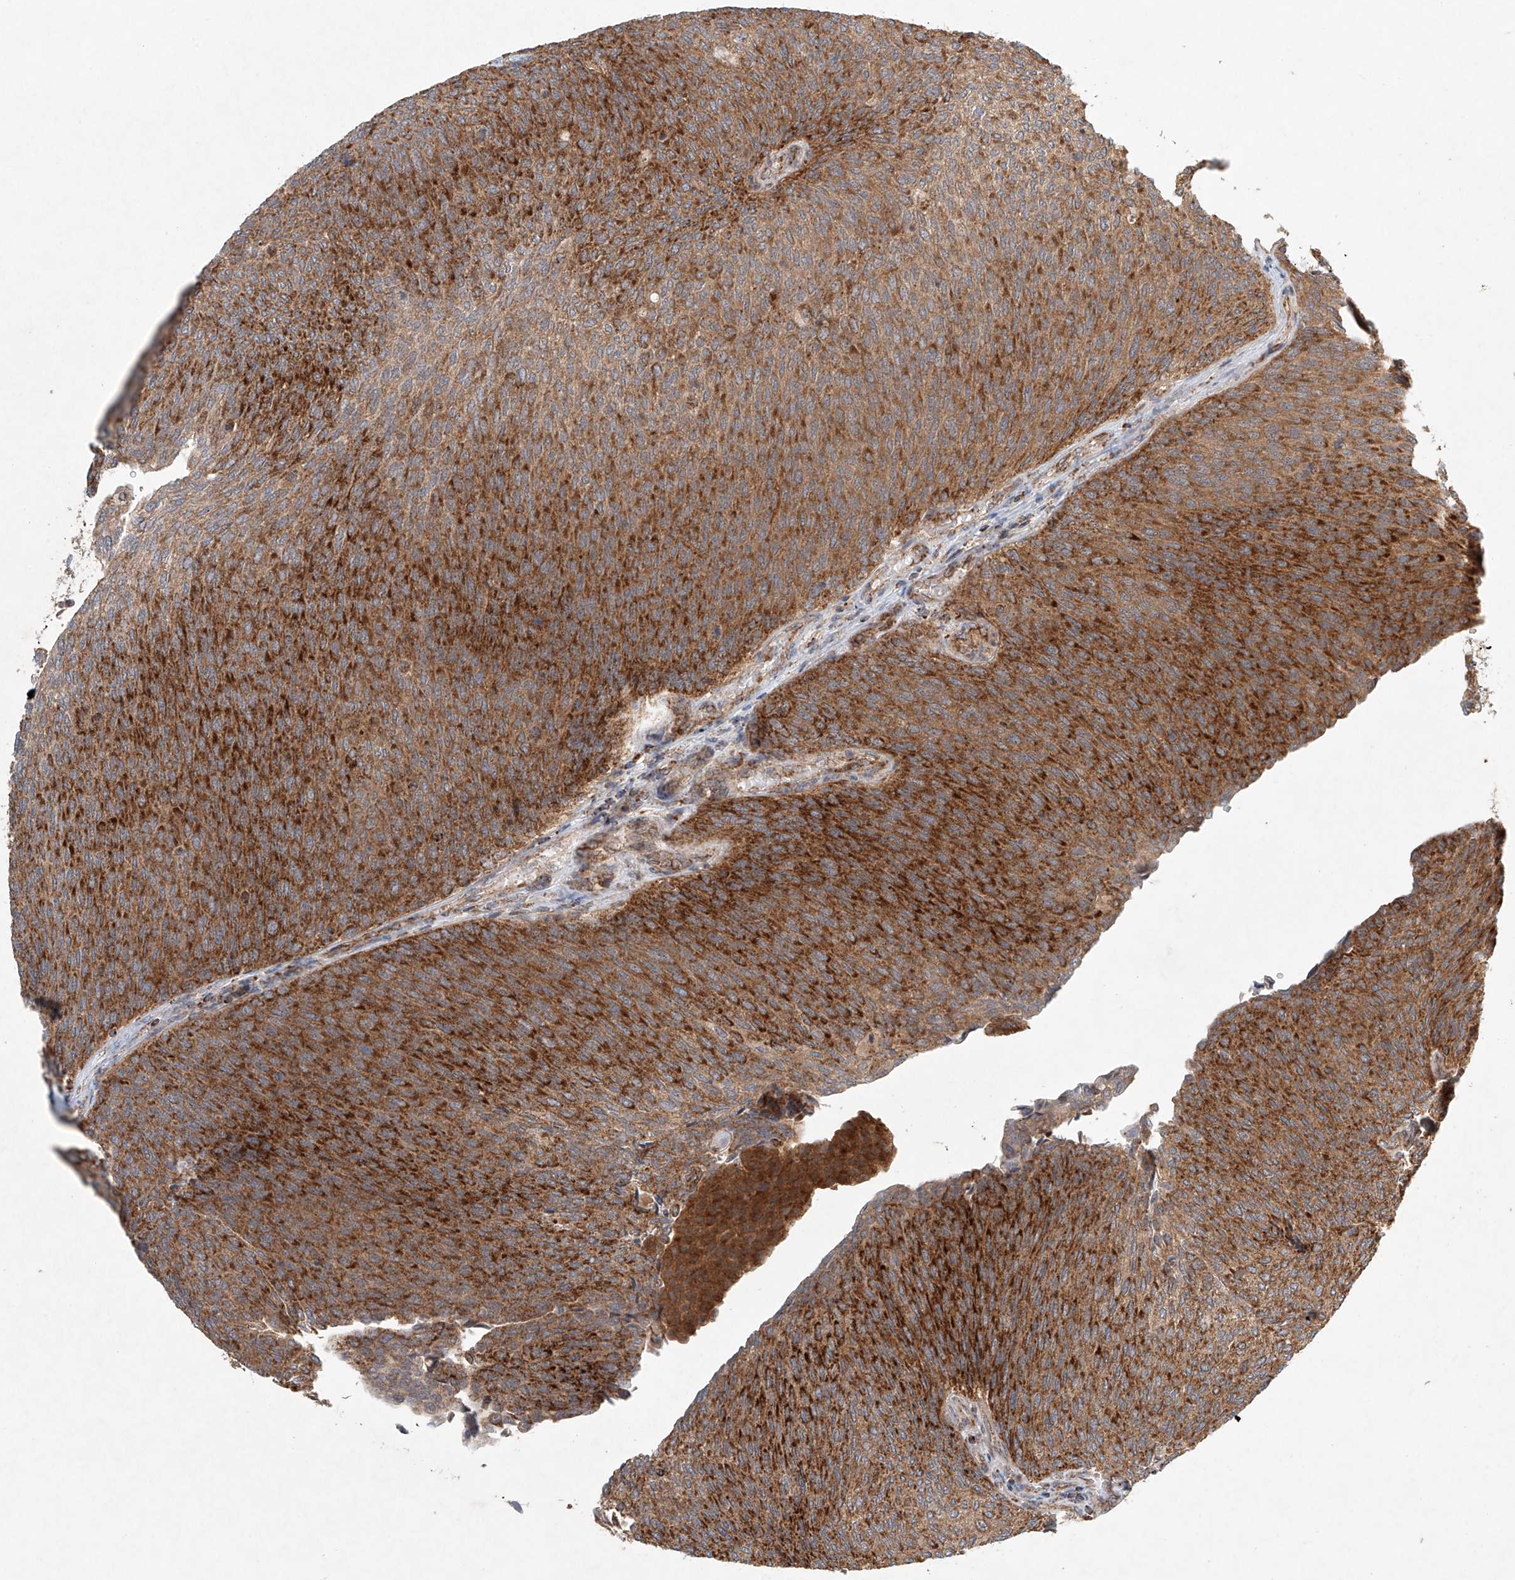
{"staining": {"intensity": "strong", "quantity": ">75%", "location": "cytoplasmic/membranous"}, "tissue": "urothelial cancer", "cell_type": "Tumor cells", "image_type": "cancer", "snomed": [{"axis": "morphology", "description": "Urothelial carcinoma, Low grade"}, {"axis": "topography", "description": "Urinary bladder"}], "caption": "This is a histology image of IHC staining of urothelial cancer, which shows strong expression in the cytoplasmic/membranous of tumor cells.", "gene": "DCAF11", "patient": {"sex": "female", "age": 79}}